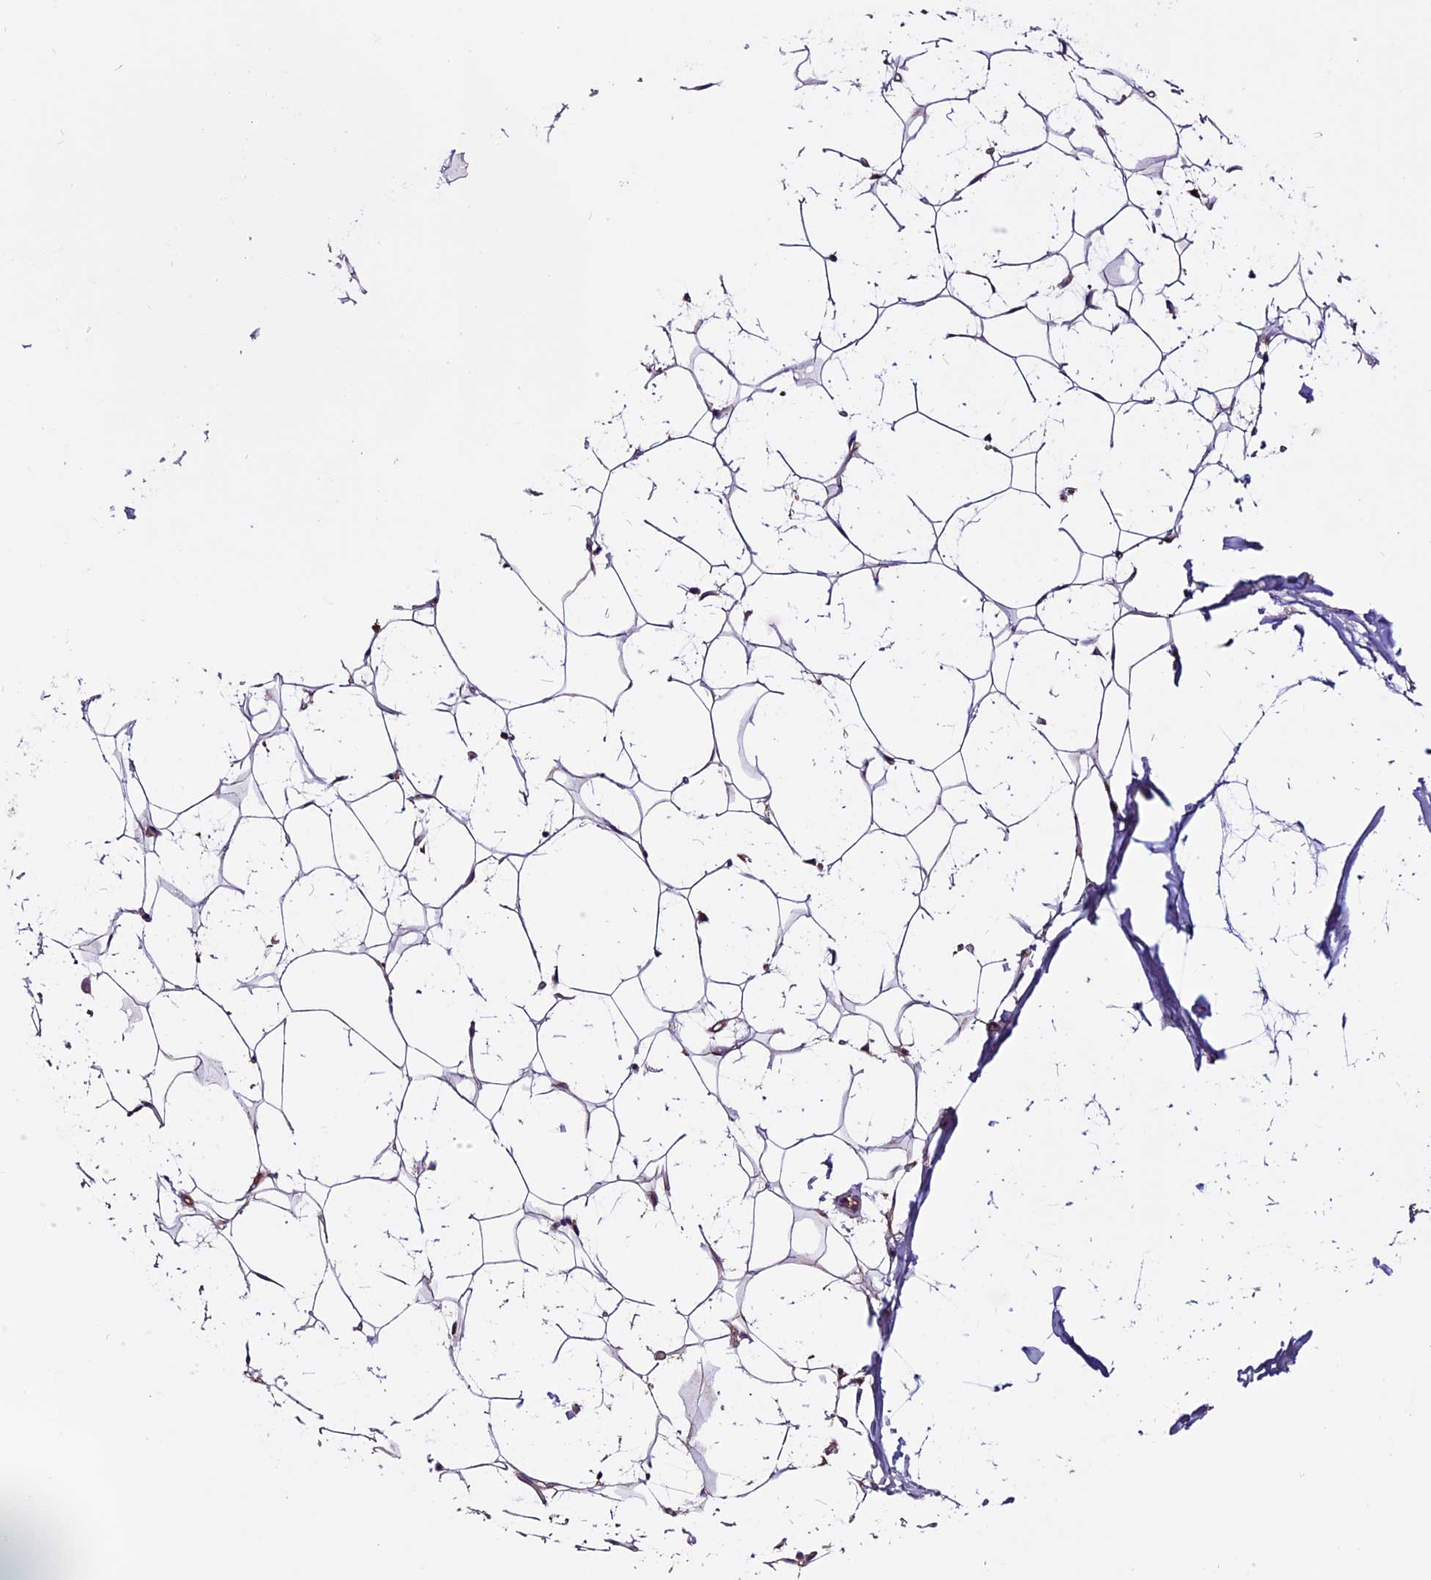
{"staining": {"intensity": "moderate", "quantity": "25%-75%", "location": "cytoplasmic/membranous"}, "tissue": "adipose tissue", "cell_type": "Adipocytes", "image_type": "normal", "snomed": [{"axis": "morphology", "description": "Normal tissue, NOS"}, {"axis": "topography", "description": "Breast"}], "caption": "The image exhibits immunohistochemical staining of unremarkable adipose tissue. There is moderate cytoplasmic/membranous staining is appreciated in about 25%-75% of adipocytes. The staining was performed using DAB (3,3'-diaminobenzidine), with brown indicating positive protein expression. Nuclei are stained blue with hematoxylin.", "gene": "RINL", "patient": {"sex": "female", "age": 26}}